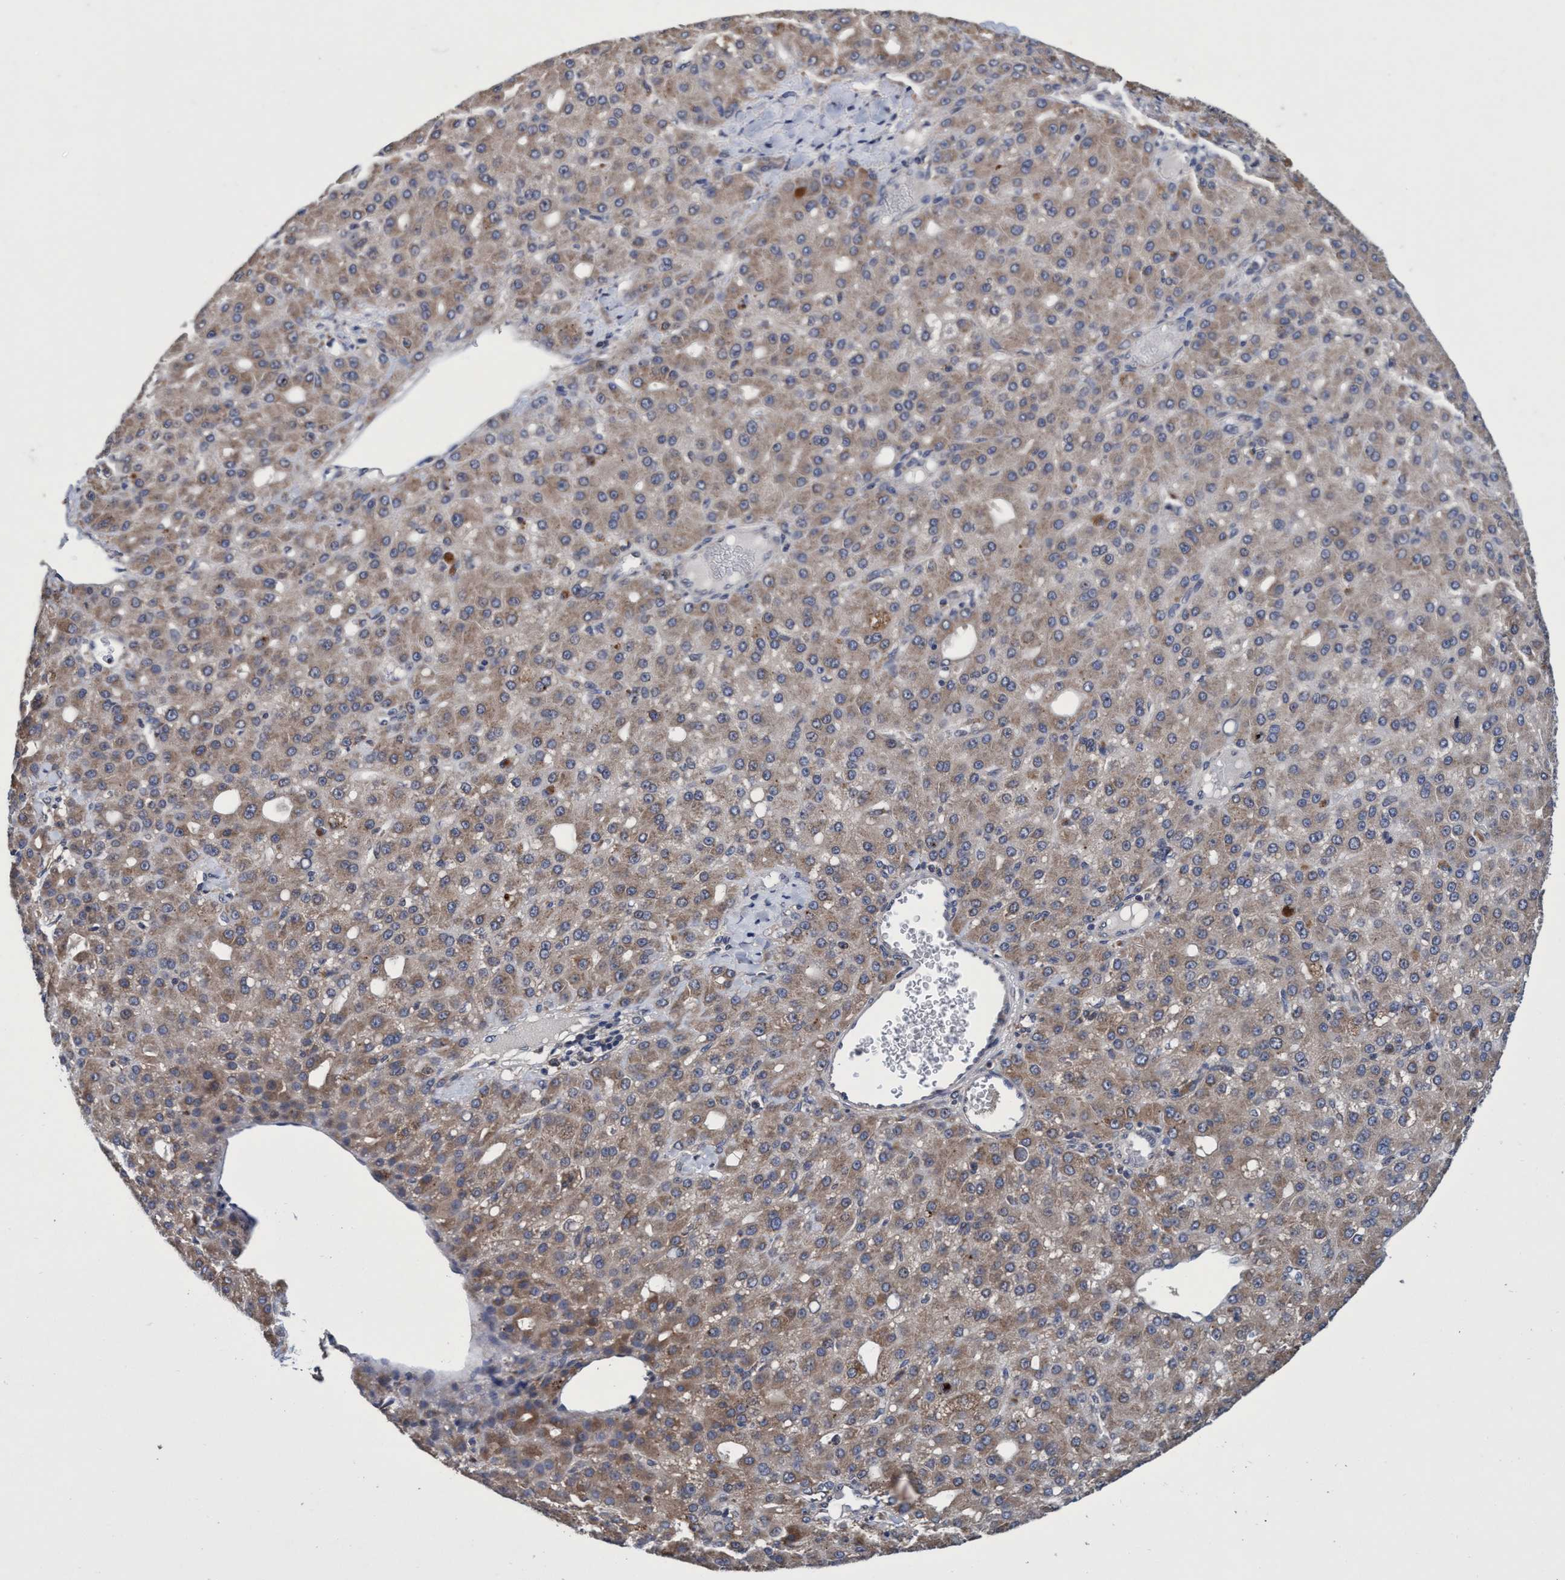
{"staining": {"intensity": "weak", "quantity": "25%-75%", "location": "cytoplasmic/membranous"}, "tissue": "liver cancer", "cell_type": "Tumor cells", "image_type": "cancer", "snomed": [{"axis": "morphology", "description": "Carcinoma, Hepatocellular, NOS"}, {"axis": "topography", "description": "Liver"}], "caption": "DAB immunohistochemical staining of human hepatocellular carcinoma (liver) exhibits weak cytoplasmic/membranous protein expression in approximately 25%-75% of tumor cells. (Stains: DAB (3,3'-diaminobenzidine) in brown, nuclei in blue, Microscopy: brightfield microscopy at high magnification).", "gene": "CALCOCO2", "patient": {"sex": "male", "age": 67}}